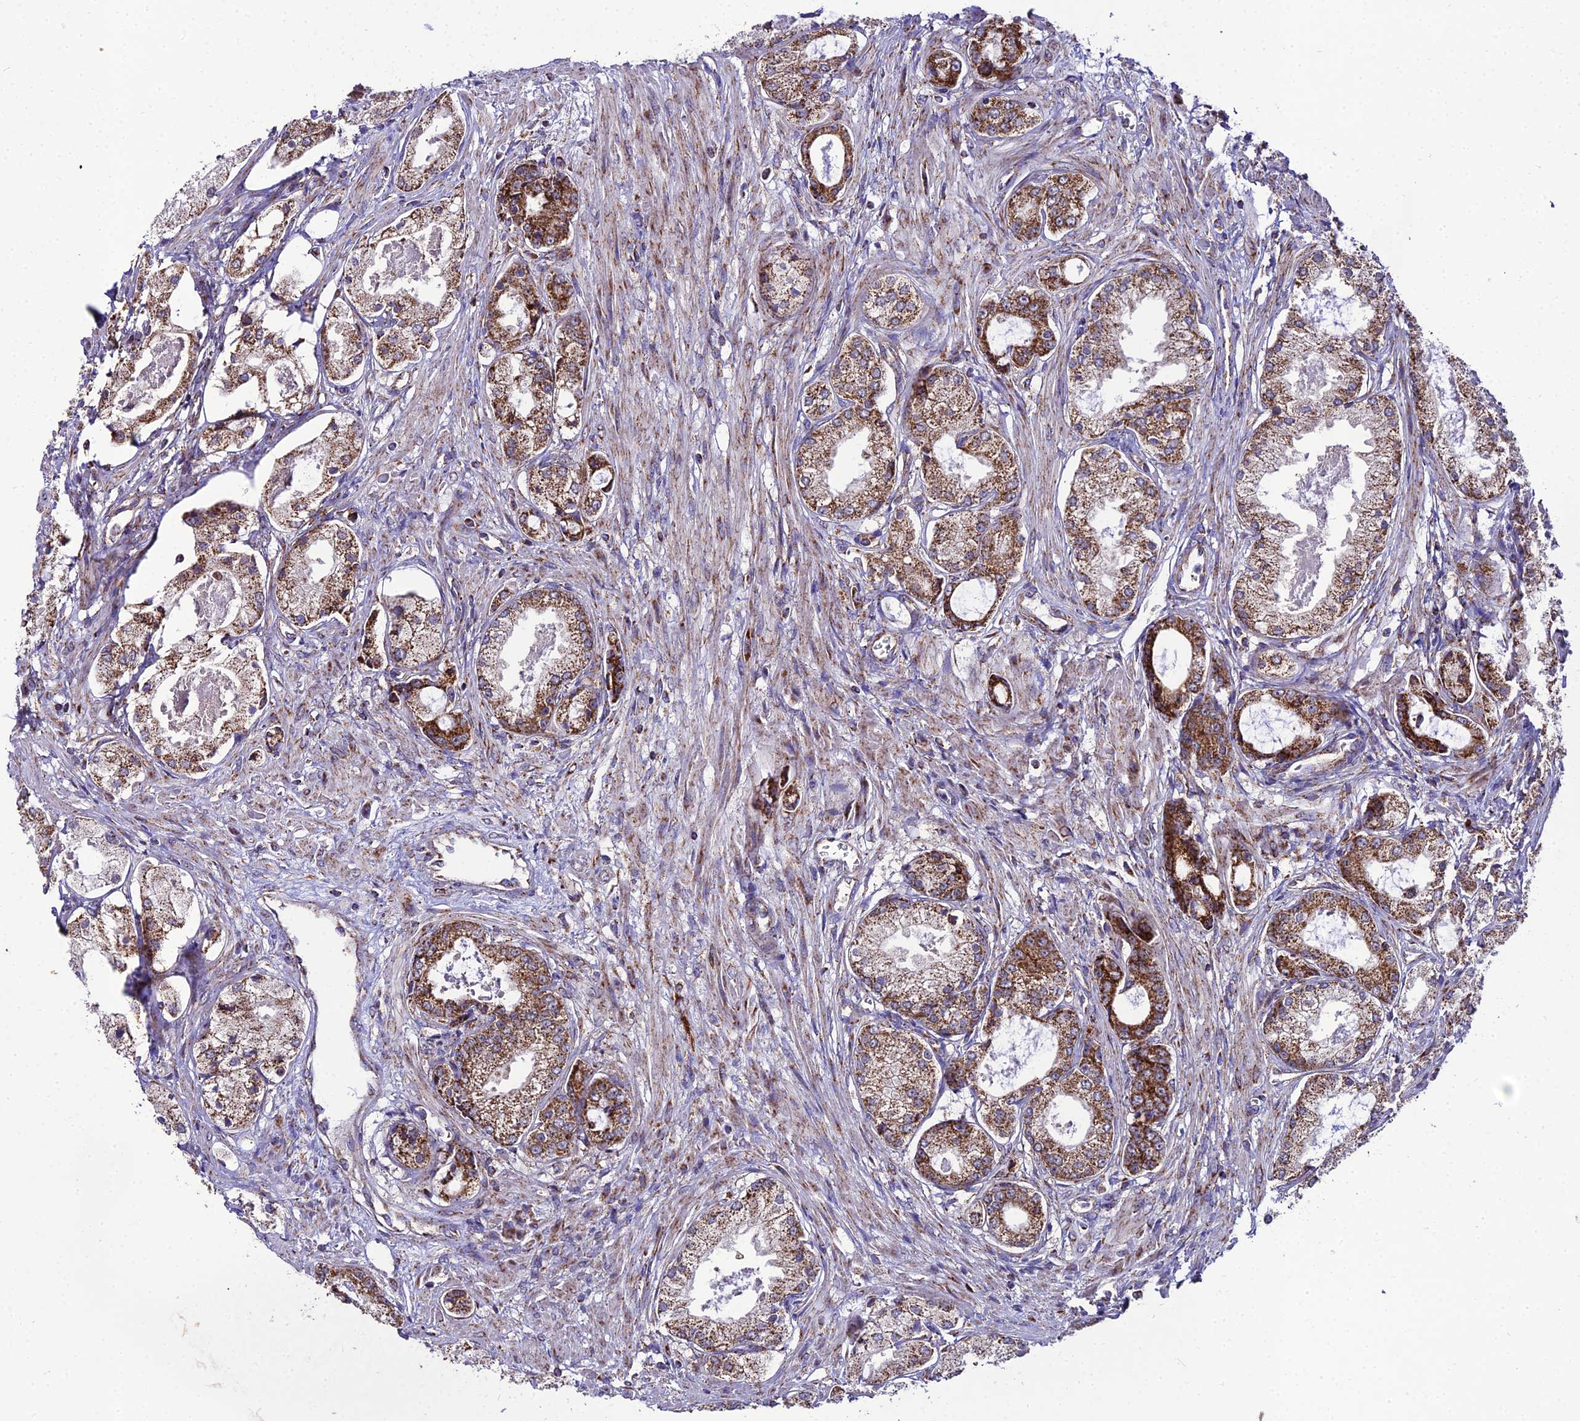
{"staining": {"intensity": "strong", "quantity": ">75%", "location": "cytoplasmic/membranous"}, "tissue": "prostate cancer", "cell_type": "Tumor cells", "image_type": "cancer", "snomed": [{"axis": "morphology", "description": "Adenocarcinoma, Low grade"}, {"axis": "topography", "description": "Prostate"}], "caption": "Prostate low-grade adenocarcinoma was stained to show a protein in brown. There is high levels of strong cytoplasmic/membranous positivity in about >75% of tumor cells. (DAB IHC, brown staining for protein, blue staining for nuclei).", "gene": "PSMD2", "patient": {"sex": "male", "age": 68}}